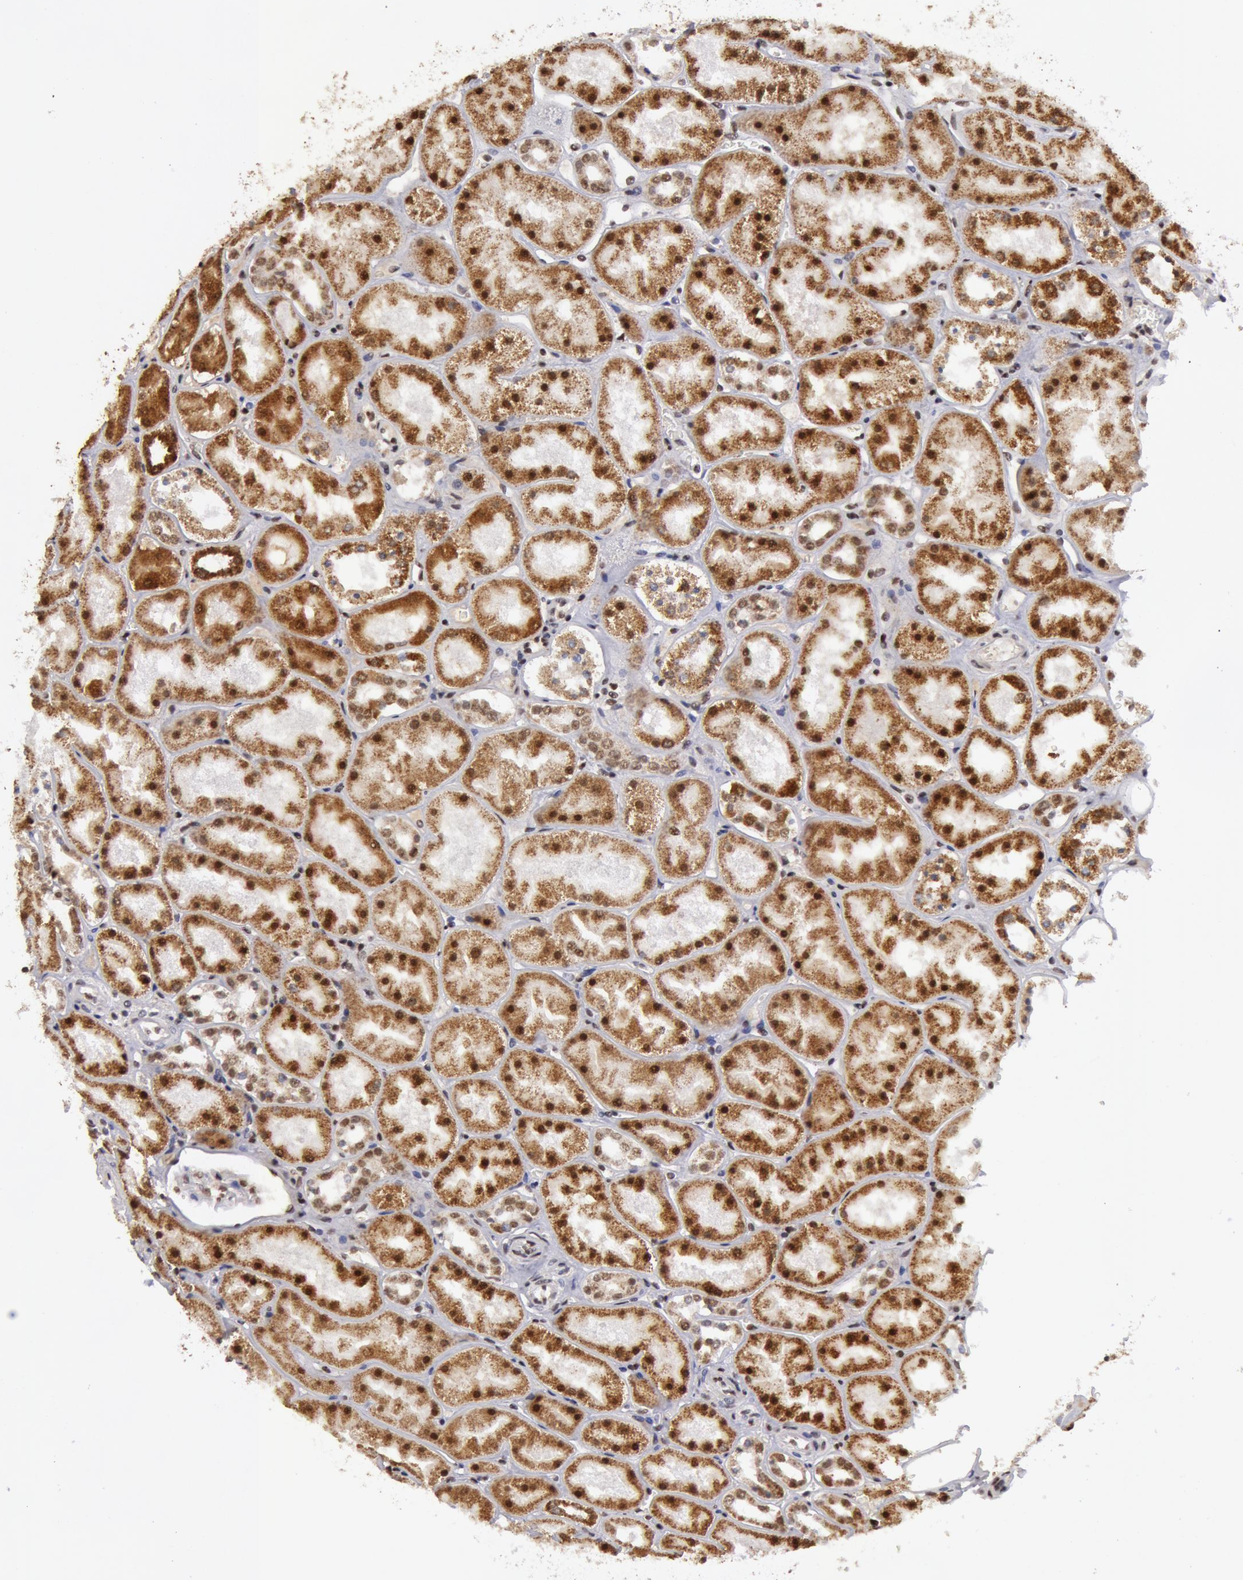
{"staining": {"intensity": "strong", "quantity": "25%-75%", "location": "nuclear"}, "tissue": "kidney", "cell_type": "Cells in glomeruli", "image_type": "normal", "snomed": [{"axis": "morphology", "description": "Normal tissue, NOS"}, {"axis": "topography", "description": "Kidney"}], "caption": "Kidney stained with DAB immunohistochemistry exhibits high levels of strong nuclear positivity in about 25%-75% of cells in glomeruli.", "gene": "VRTN", "patient": {"sex": "male", "age": 28}}